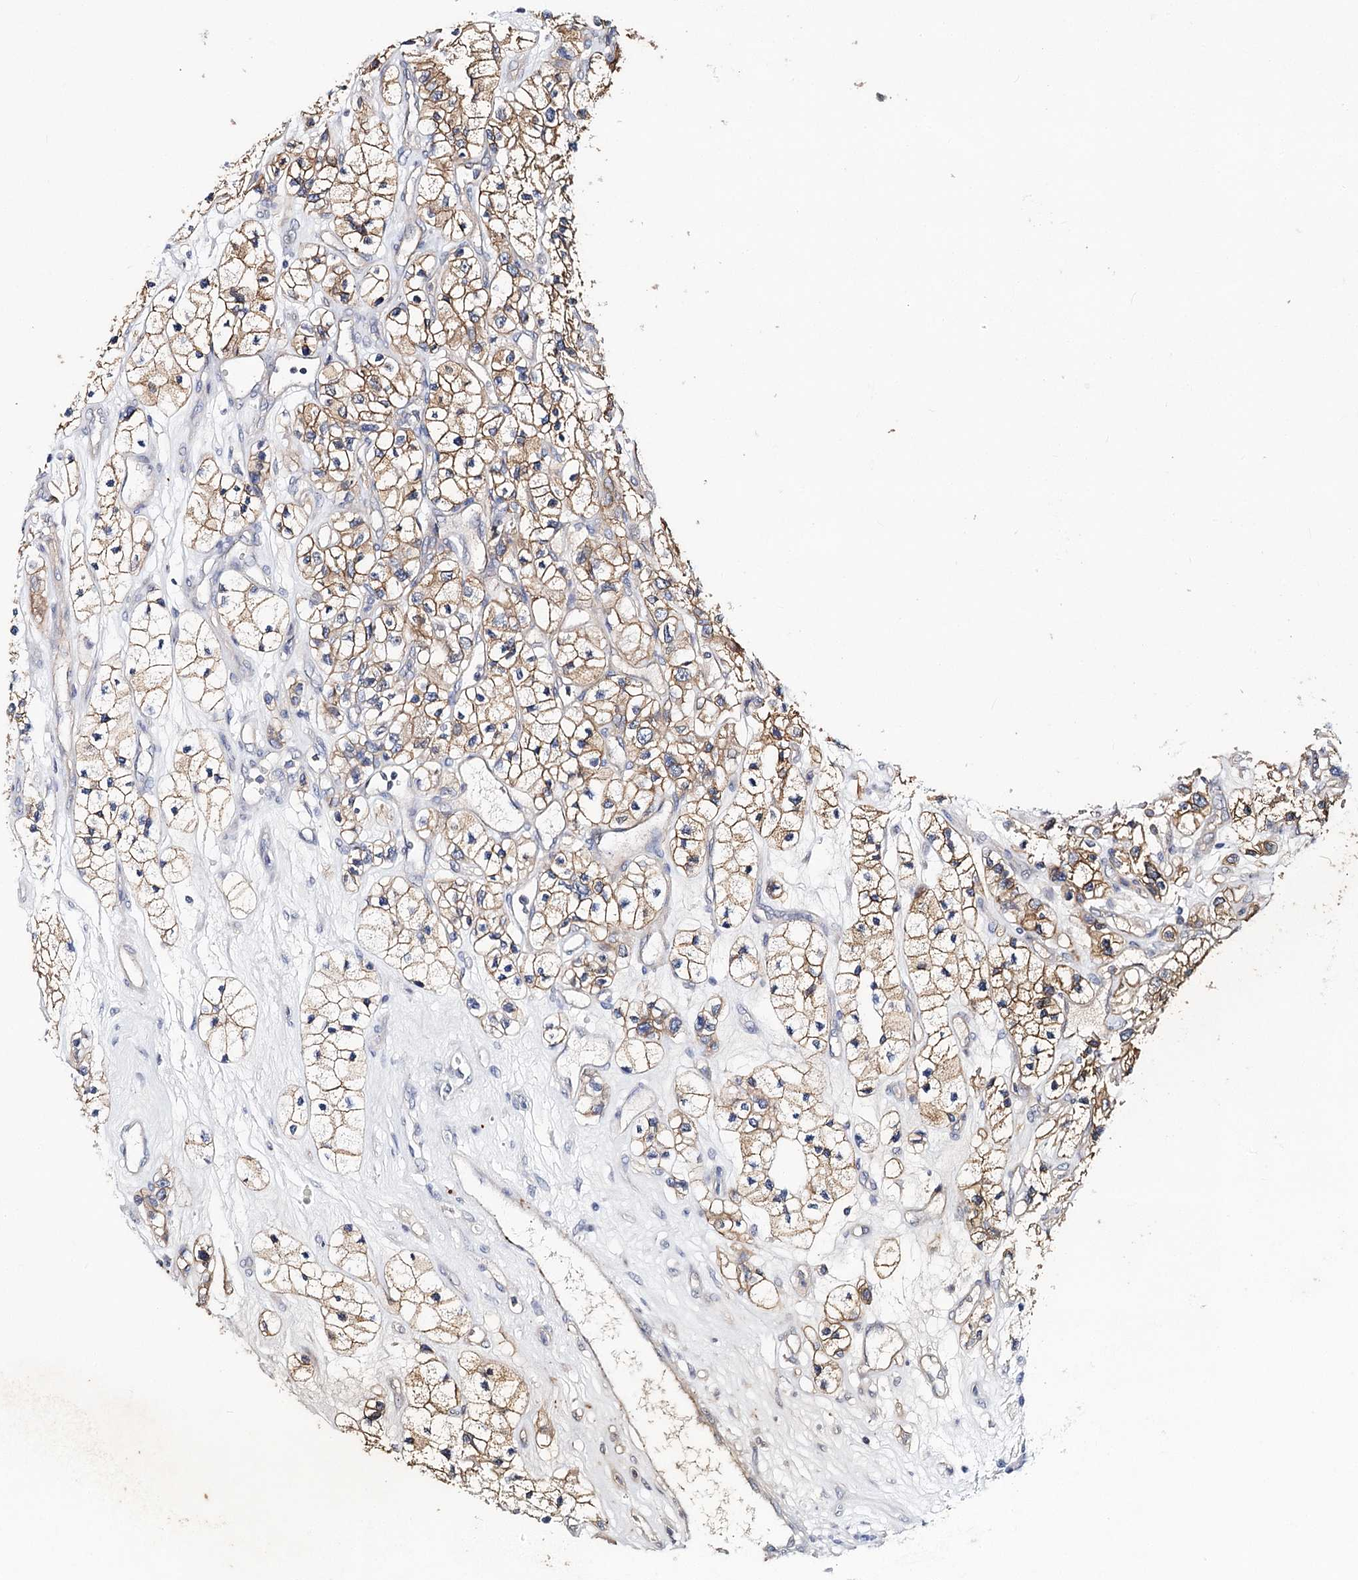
{"staining": {"intensity": "moderate", "quantity": ">75%", "location": "cytoplasmic/membranous"}, "tissue": "renal cancer", "cell_type": "Tumor cells", "image_type": "cancer", "snomed": [{"axis": "morphology", "description": "Adenocarcinoma, NOS"}, {"axis": "topography", "description": "Kidney"}], "caption": "This micrograph demonstrates renal cancer (adenocarcinoma) stained with immunohistochemistry to label a protein in brown. The cytoplasmic/membranous of tumor cells show moderate positivity for the protein. Nuclei are counter-stained blue.", "gene": "TMEM218", "patient": {"sex": "female", "age": 57}}